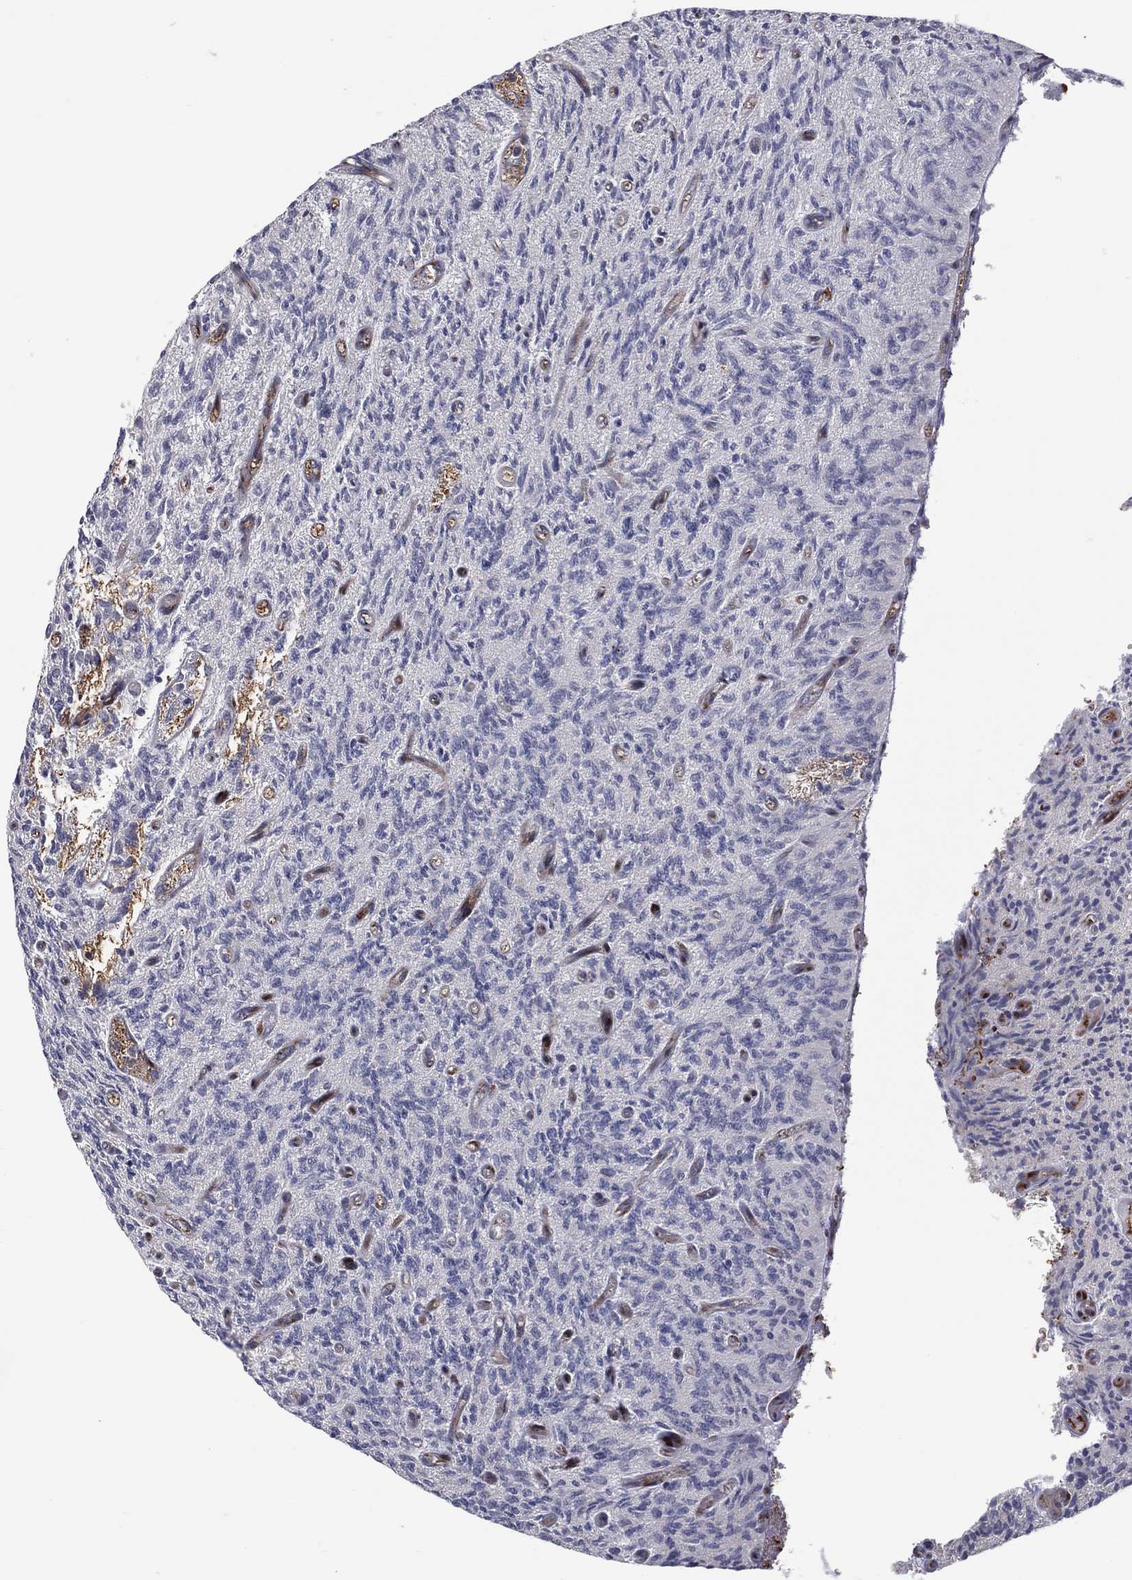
{"staining": {"intensity": "negative", "quantity": "none", "location": "none"}, "tissue": "glioma", "cell_type": "Tumor cells", "image_type": "cancer", "snomed": [{"axis": "morphology", "description": "Glioma, malignant, High grade"}, {"axis": "topography", "description": "Brain"}], "caption": "This is a photomicrograph of immunohistochemistry staining of glioma, which shows no positivity in tumor cells. (DAB (3,3'-diaminobenzidine) immunohistochemistry (IHC) with hematoxylin counter stain).", "gene": "VHL", "patient": {"sex": "male", "age": 64}}